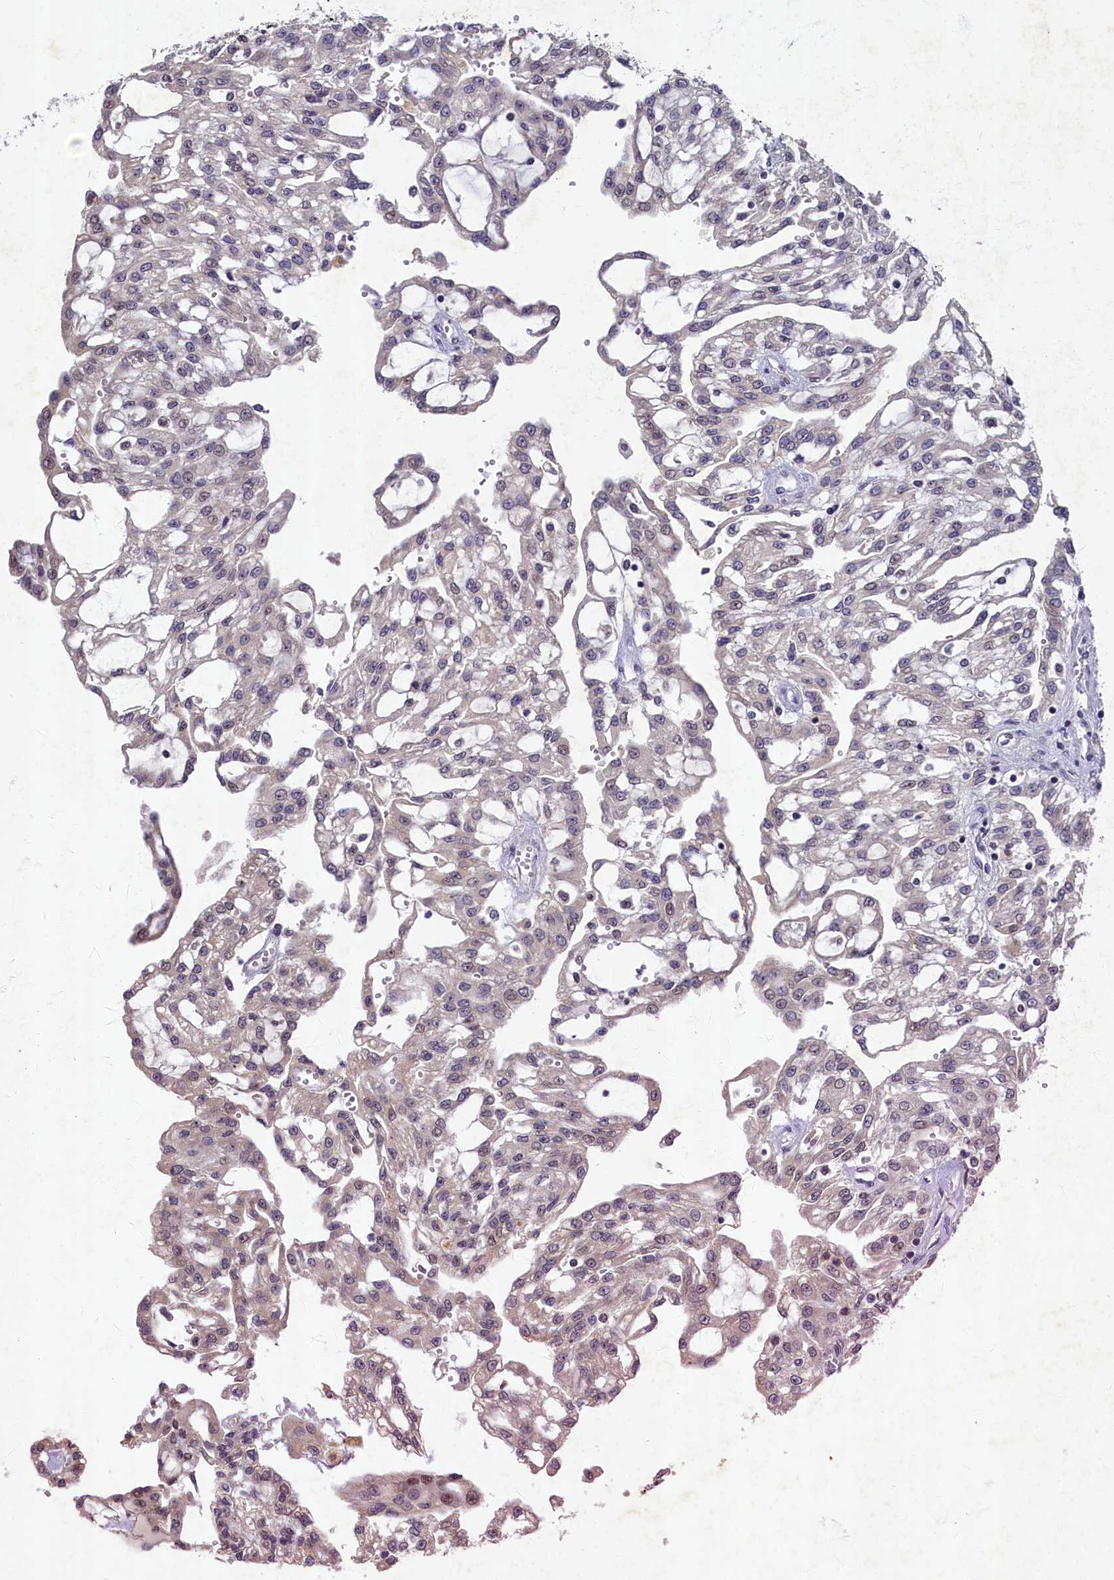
{"staining": {"intensity": "weak", "quantity": "<25%", "location": "nuclear"}, "tissue": "renal cancer", "cell_type": "Tumor cells", "image_type": "cancer", "snomed": [{"axis": "morphology", "description": "Adenocarcinoma, NOS"}, {"axis": "topography", "description": "Kidney"}], "caption": "Immunohistochemistry photomicrograph of human renal adenocarcinoma stained for a protein (brown), which displays no positivity in tumor cells.", "gene": "LATS2", "patient": {"sex": "male", "age": 63}}